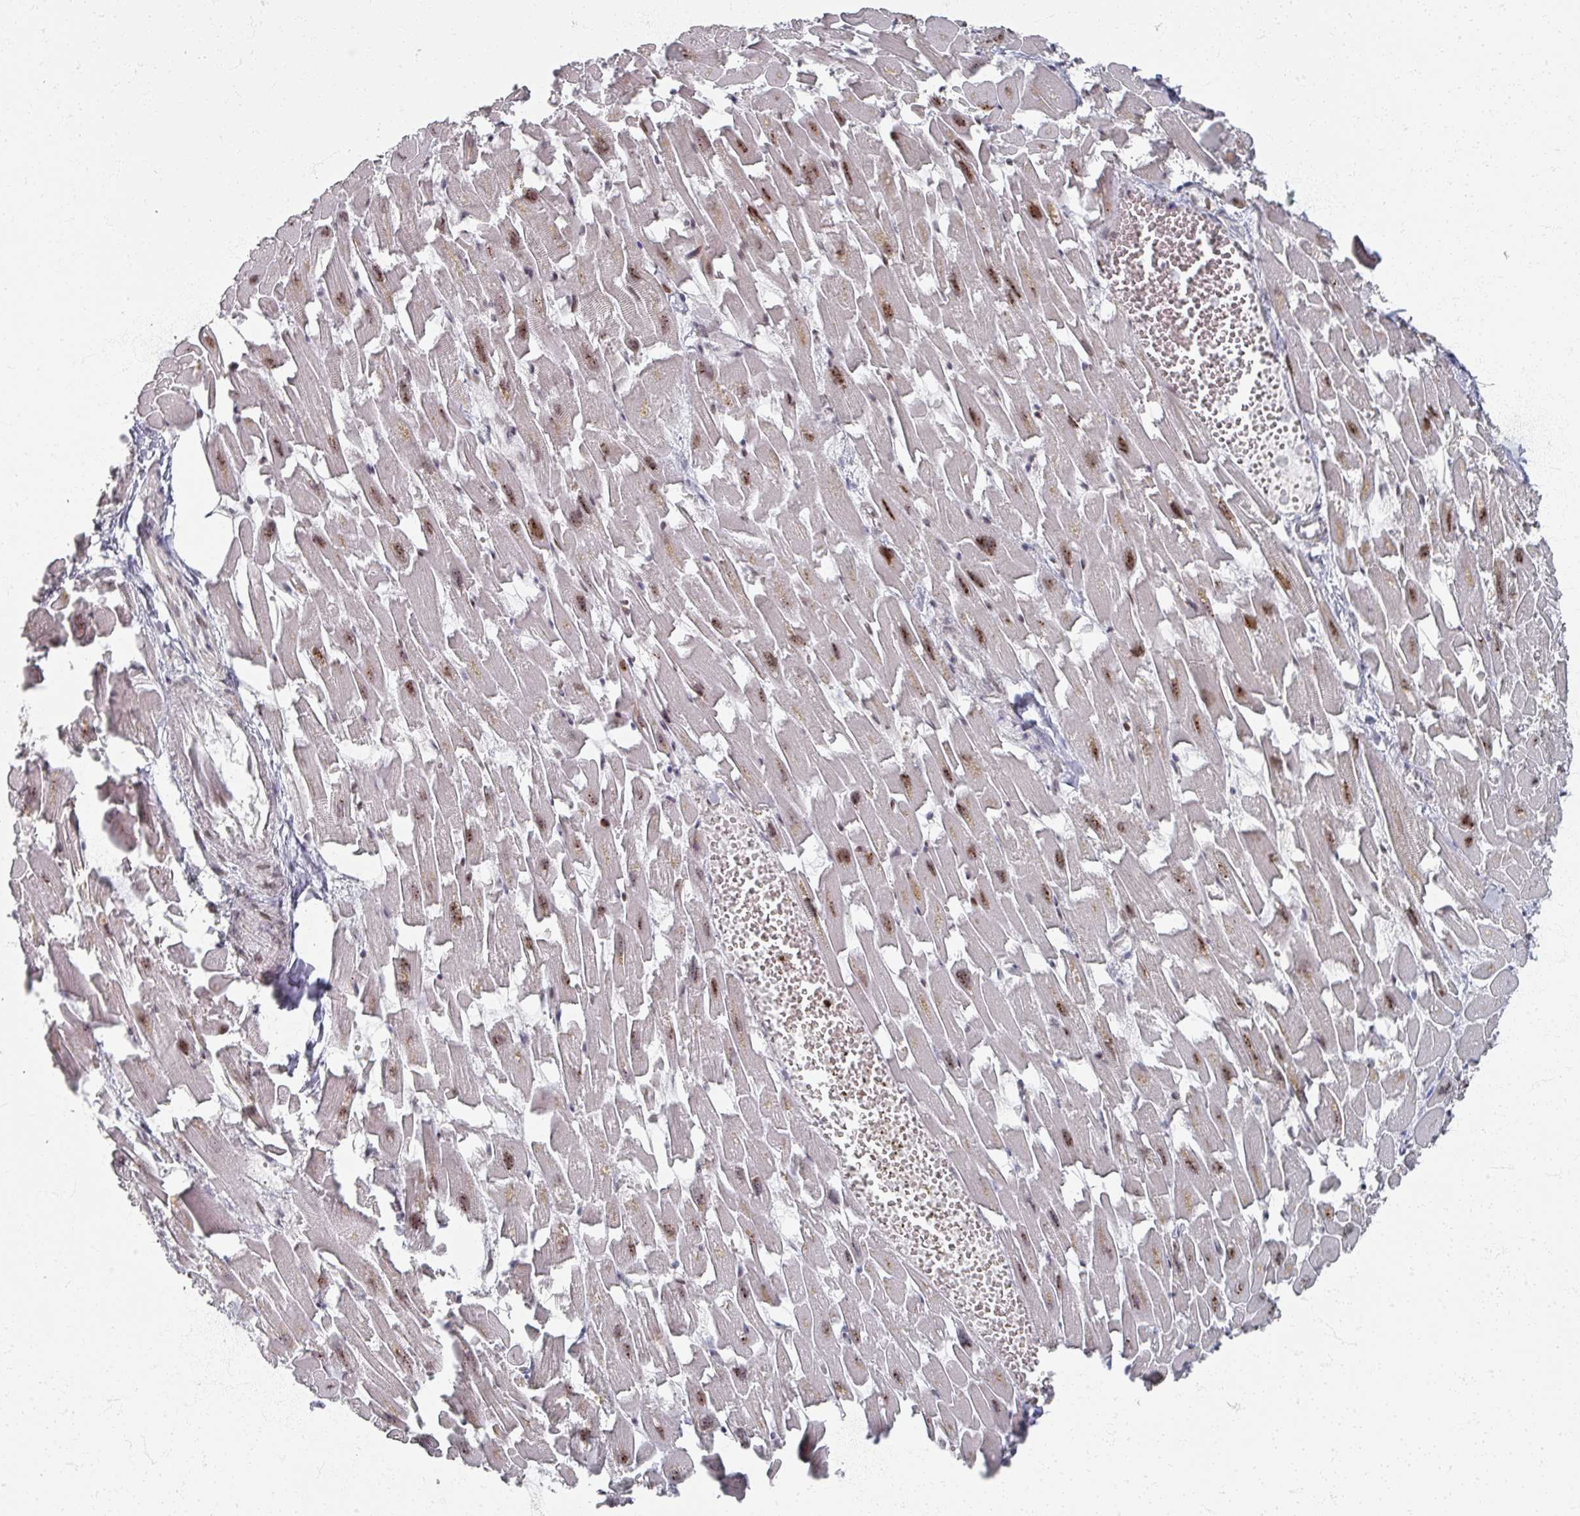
{"staining": {"intensity": "moderate", "quantity": ">75%", "location": "cytoplasmic/membranous,nuclear"}, "tissue": "heart muscle", "cell_type": "Cardiomyocytes", "image_type": "normal", "snomed": [{"axis": "morphology", "description": "Normal tissue, NOS"}, {"axis": "topography", "description": "Heart"}], "caption": "An image showing moderate cytoplasmic/membranous,nuclear positivity in approximately >75% of cardiomyocytes in unremarkable heart muscle, as visualized by brown immunohistochemical staining.", "gene": "PSKH1", "patient": {"sex": "female", "age": 64}}